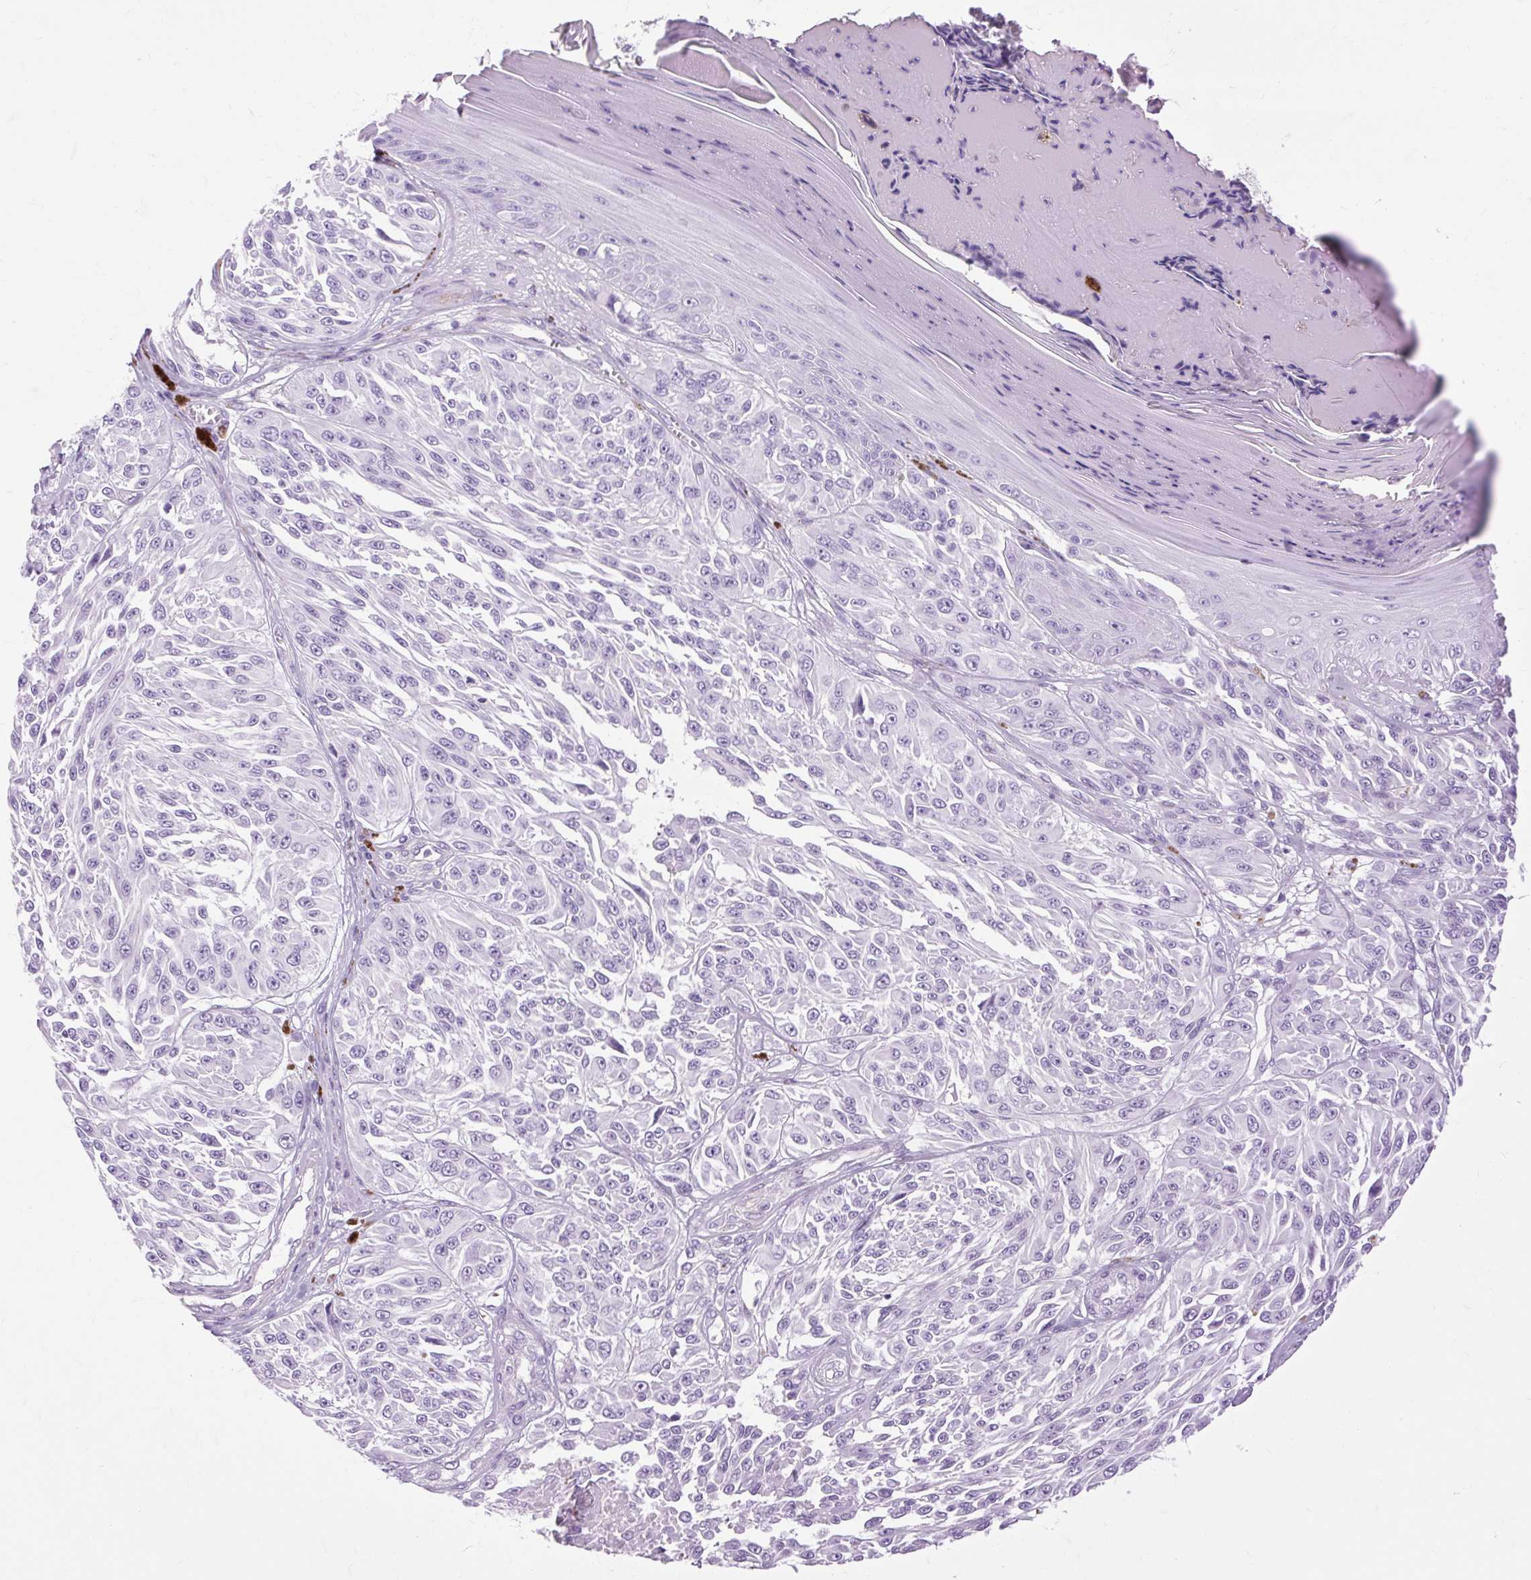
{"staining": {"intensity": "negative", "quantity": "none", "location": "none"}, "tissue": "melanoma", "cell_type": "Tumor cells", "image_type": "cancer", "snomed": [{"axis": "morphology", "description": "Malignant melanoma, NOS"}, {"axis": "topography", "description": "Skin"}], "caption": "An immunohistochemistry histopathology image of malignant melanoma is shown. There is no staining in tumor cells of malignant melanoma.", "gene": "OOEP", "patient": {"sex": "male", "age": 94}}